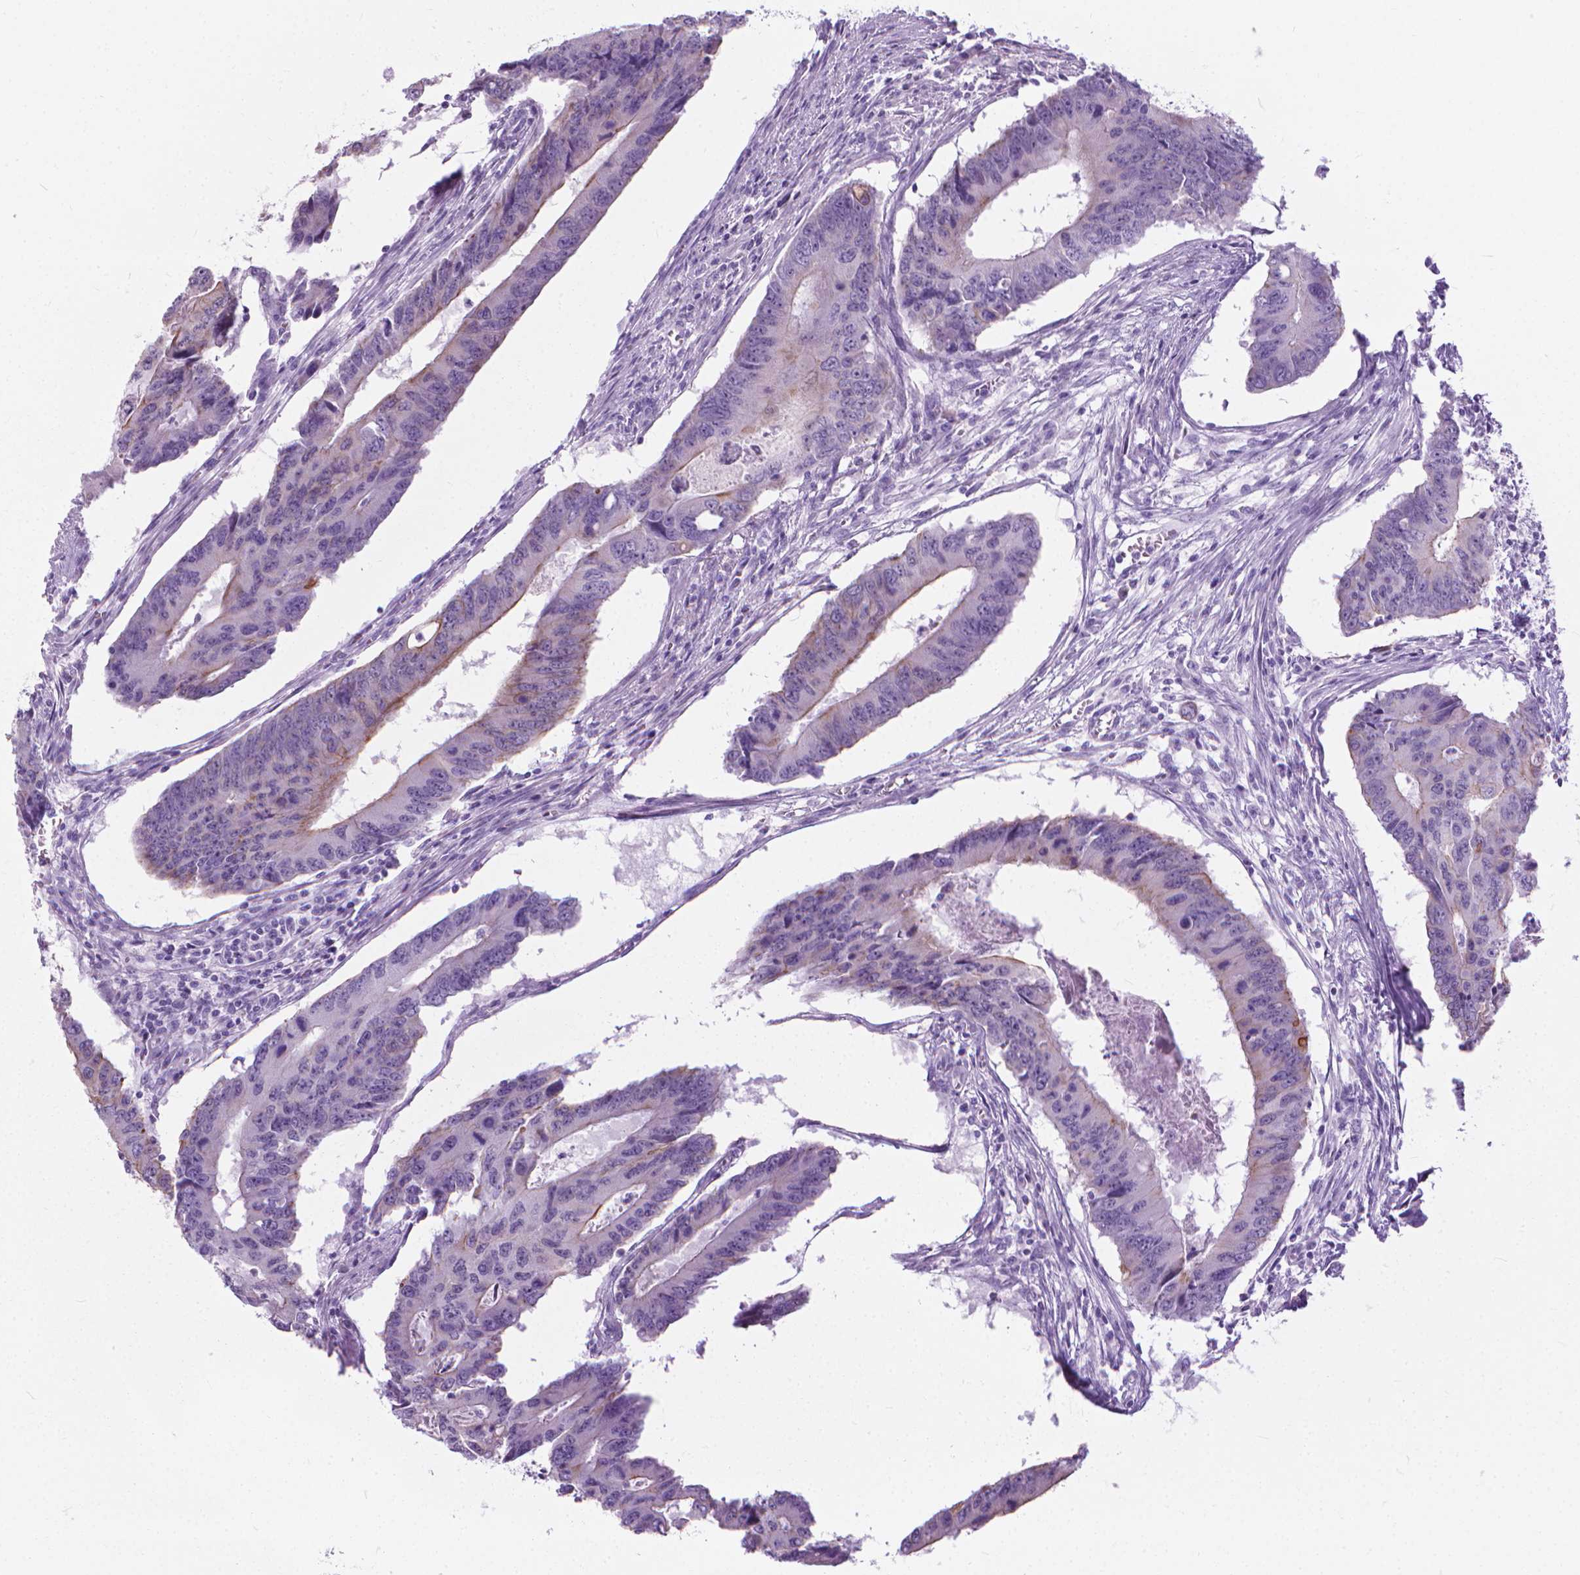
{"staining": {"intensity": "weak", "quantity": "<25%", "location": "cytoplasmic/membranous"}, "tissue": "colorectal cancer", "cell_type": "Tumor cells", "image_type": "cancer", "snomed": [{"axis": "morphology", "description": "Adenocarcinoma, NOS"}, {"axis": "topography", "description": "Colon"}], "caption": "Adenocarcinoma (colorectal) was stained to show a protein in brown. There is no significant expression in tumor cells. (DAB (3,3'-diaminobenzidine) immunohistochemistry visualized using brightfield microscopy, high magnification).", "gene": "HTR2B", "patient": {"sex": "male", "age": 53}}